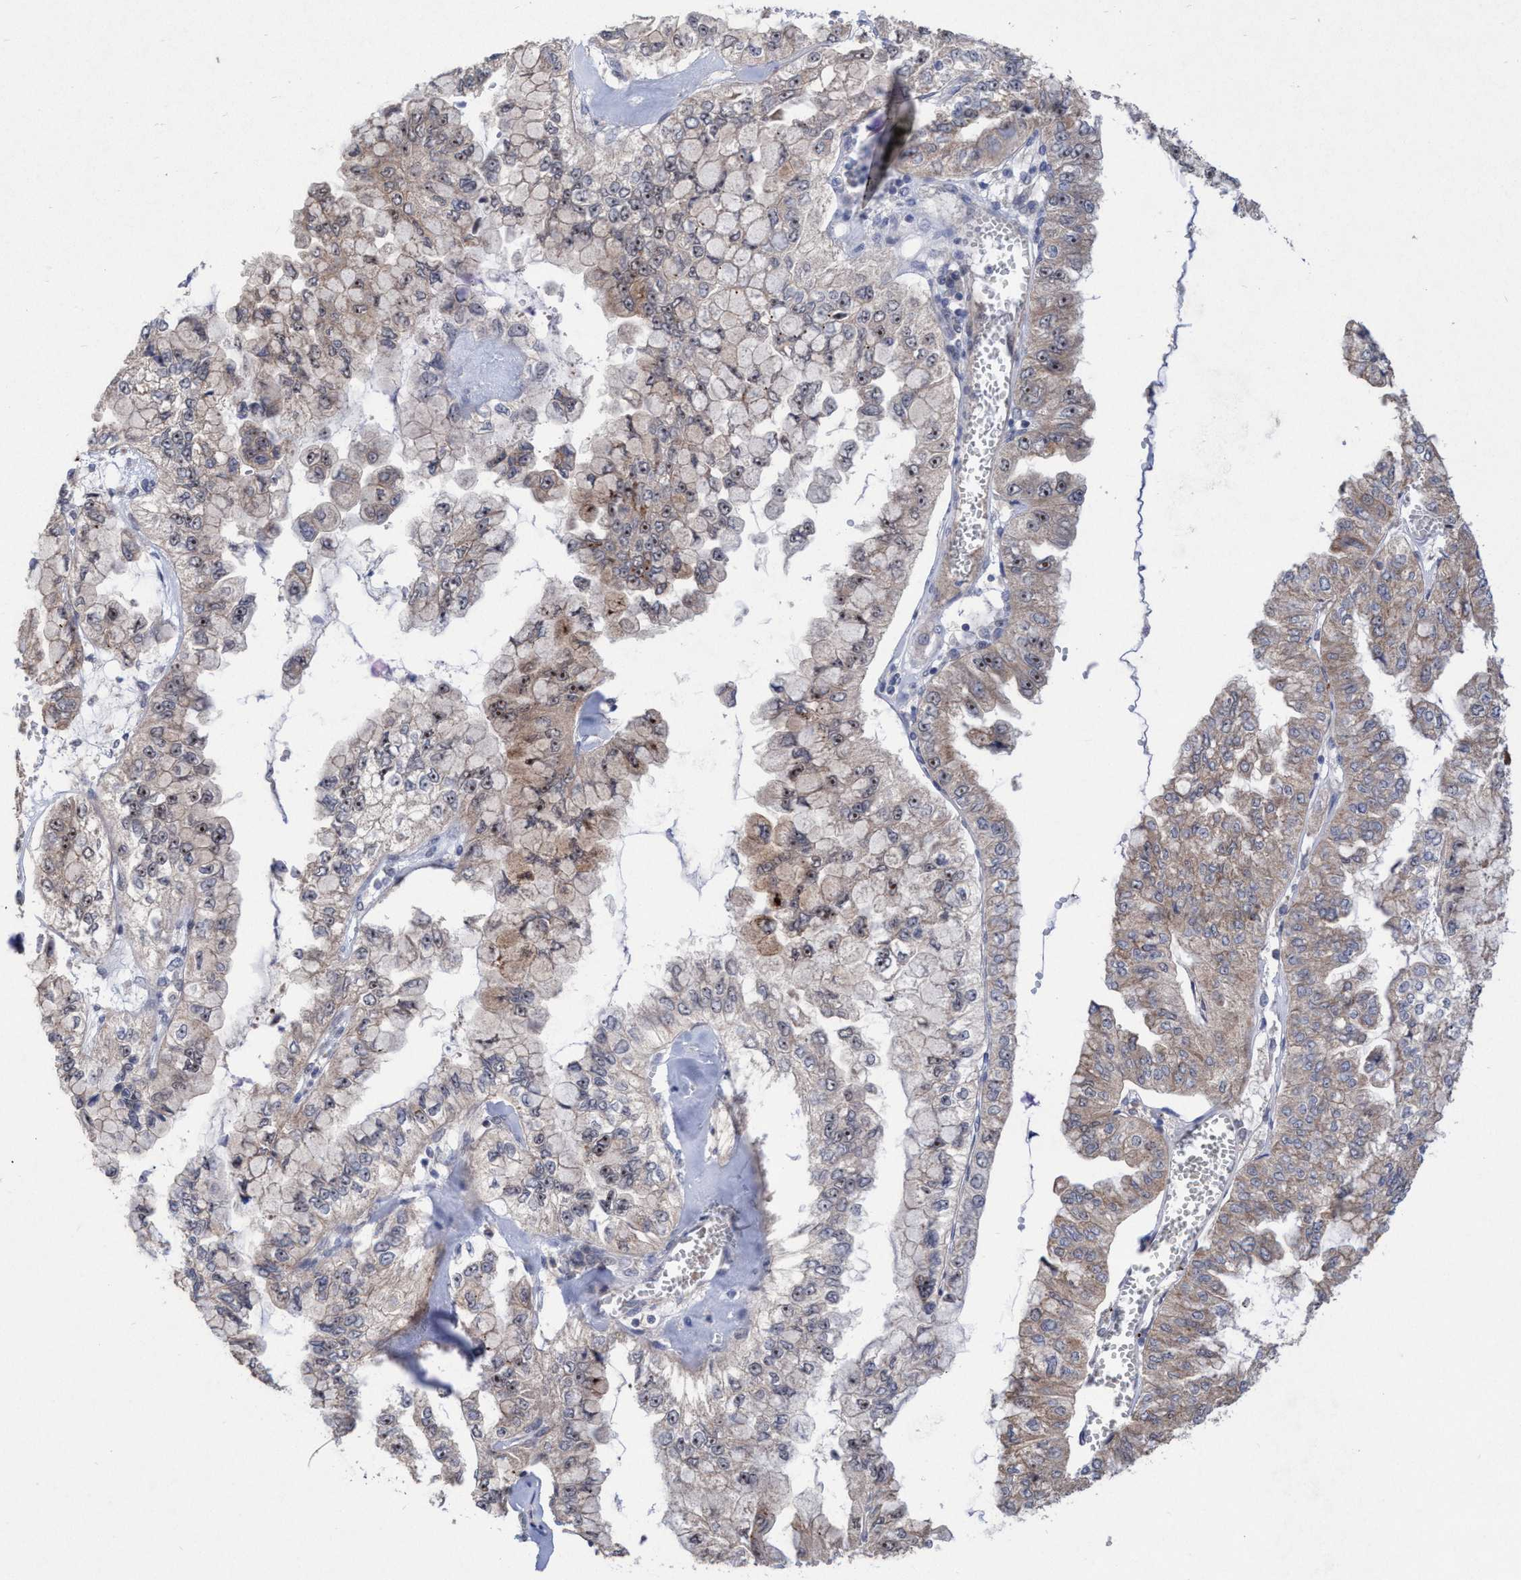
{"staining": {"intensity": "moderate", "quantity": ">75%", "location": "cytoplasmic/membranous,nuclear"}, "tissue": "liver cancer", "cell_type": "Tumor cells", "image_type": "cancer", "snomed": [{"axis": "morphology", "description": "Cholangiocarcinoma"}, {"axis": "topography", "description": "Liver"}], "caption": "Human liver cancer (cholangiocarcinoma) stained with a brown dye reveals moderate cytoplasmic/membranous and nuclear positive staining in about >75% of tumor cells.", "gene": "P2RY14", "patient": {"sex": "female", "age": 79}}